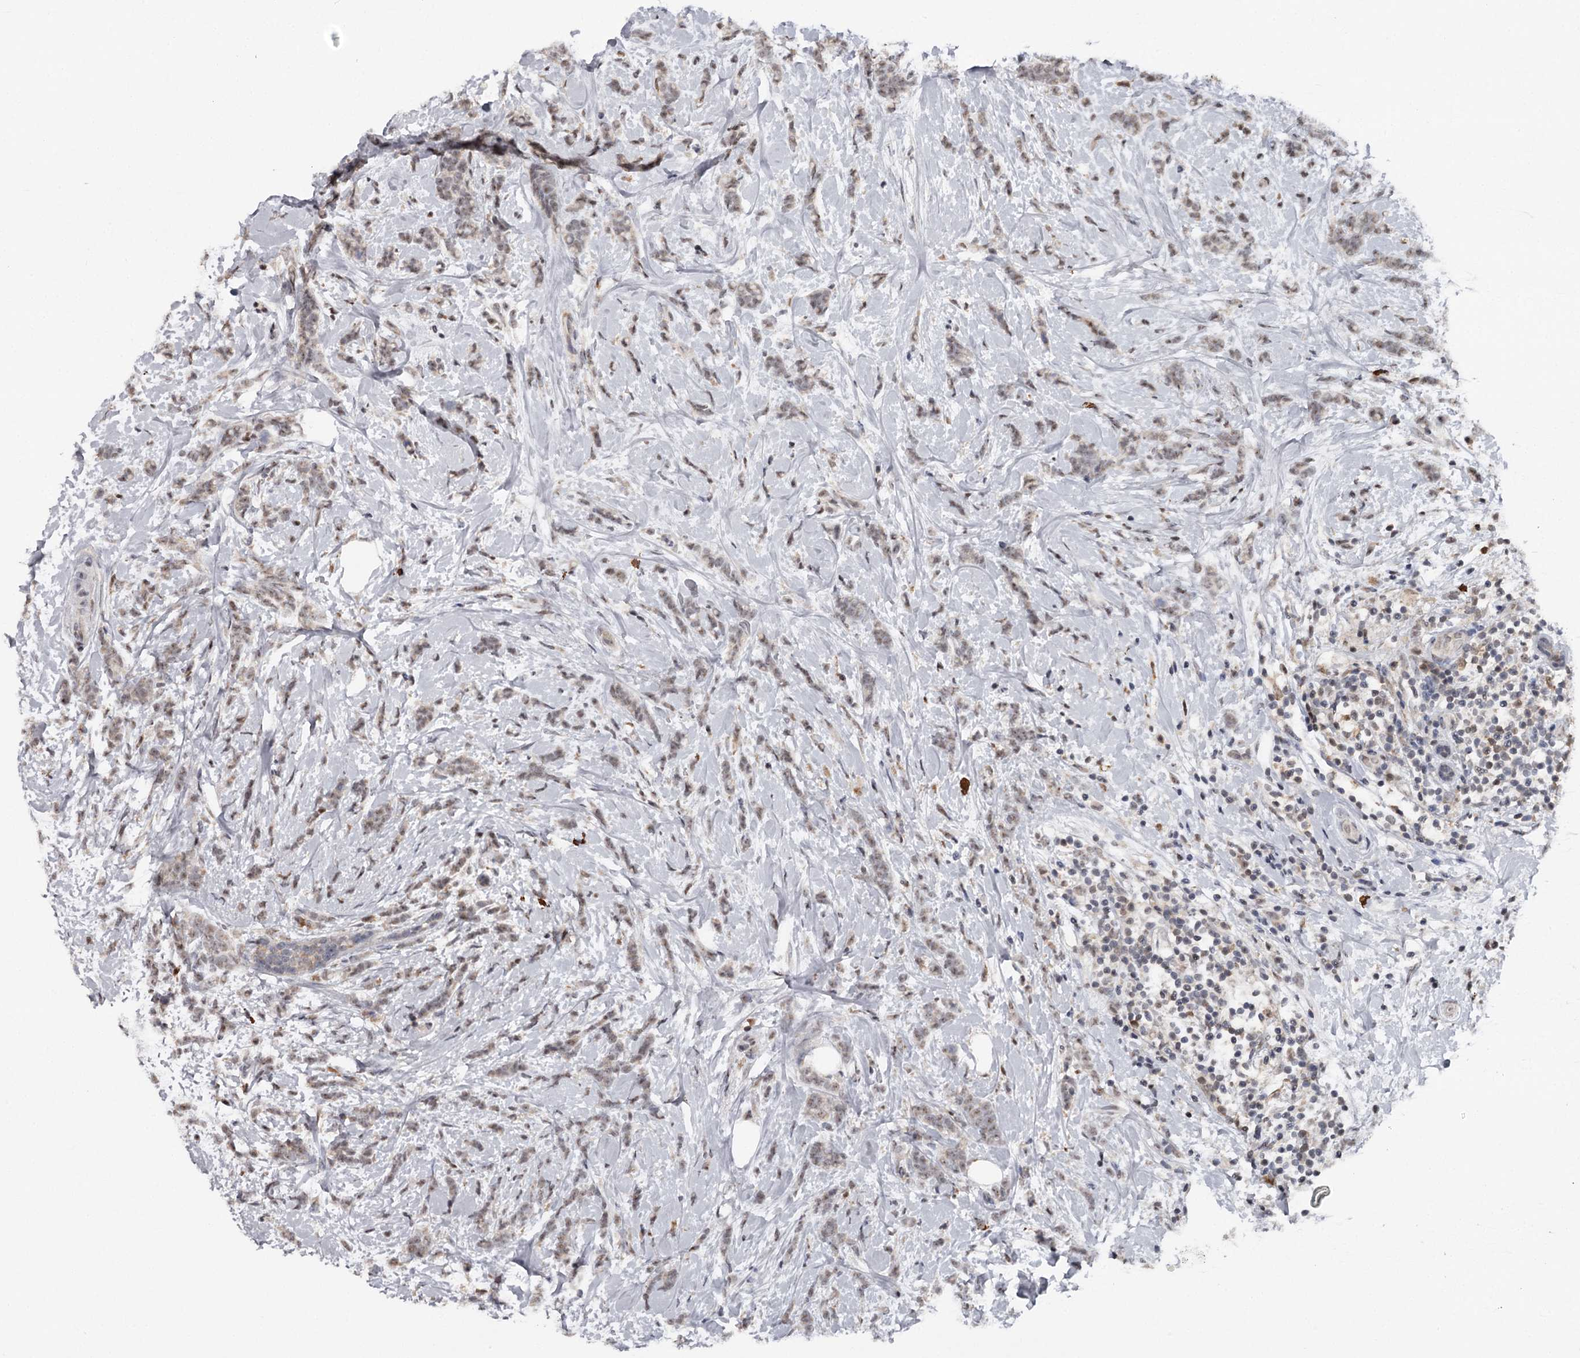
{"staining": {"intensity": "weak", "quantity": ">75%", "location": "nuclear"}, "tissue": "breast cancer", "cell_type": "Tumor cells", "image_type": "cancer", "snomed": [{"axis": "morphology", "description": "Lobular carcinoma"}, {"axis": "topography", "description": "Breast"}], "caption": "Breast cancer (lobular carcinoma) was stained to show a protein in brown. There is low levels of weak nuclear positivity in about >75% of tumor cells.", "gene": "GTSF1", "patient": {"sex": "female", "age": 58}}